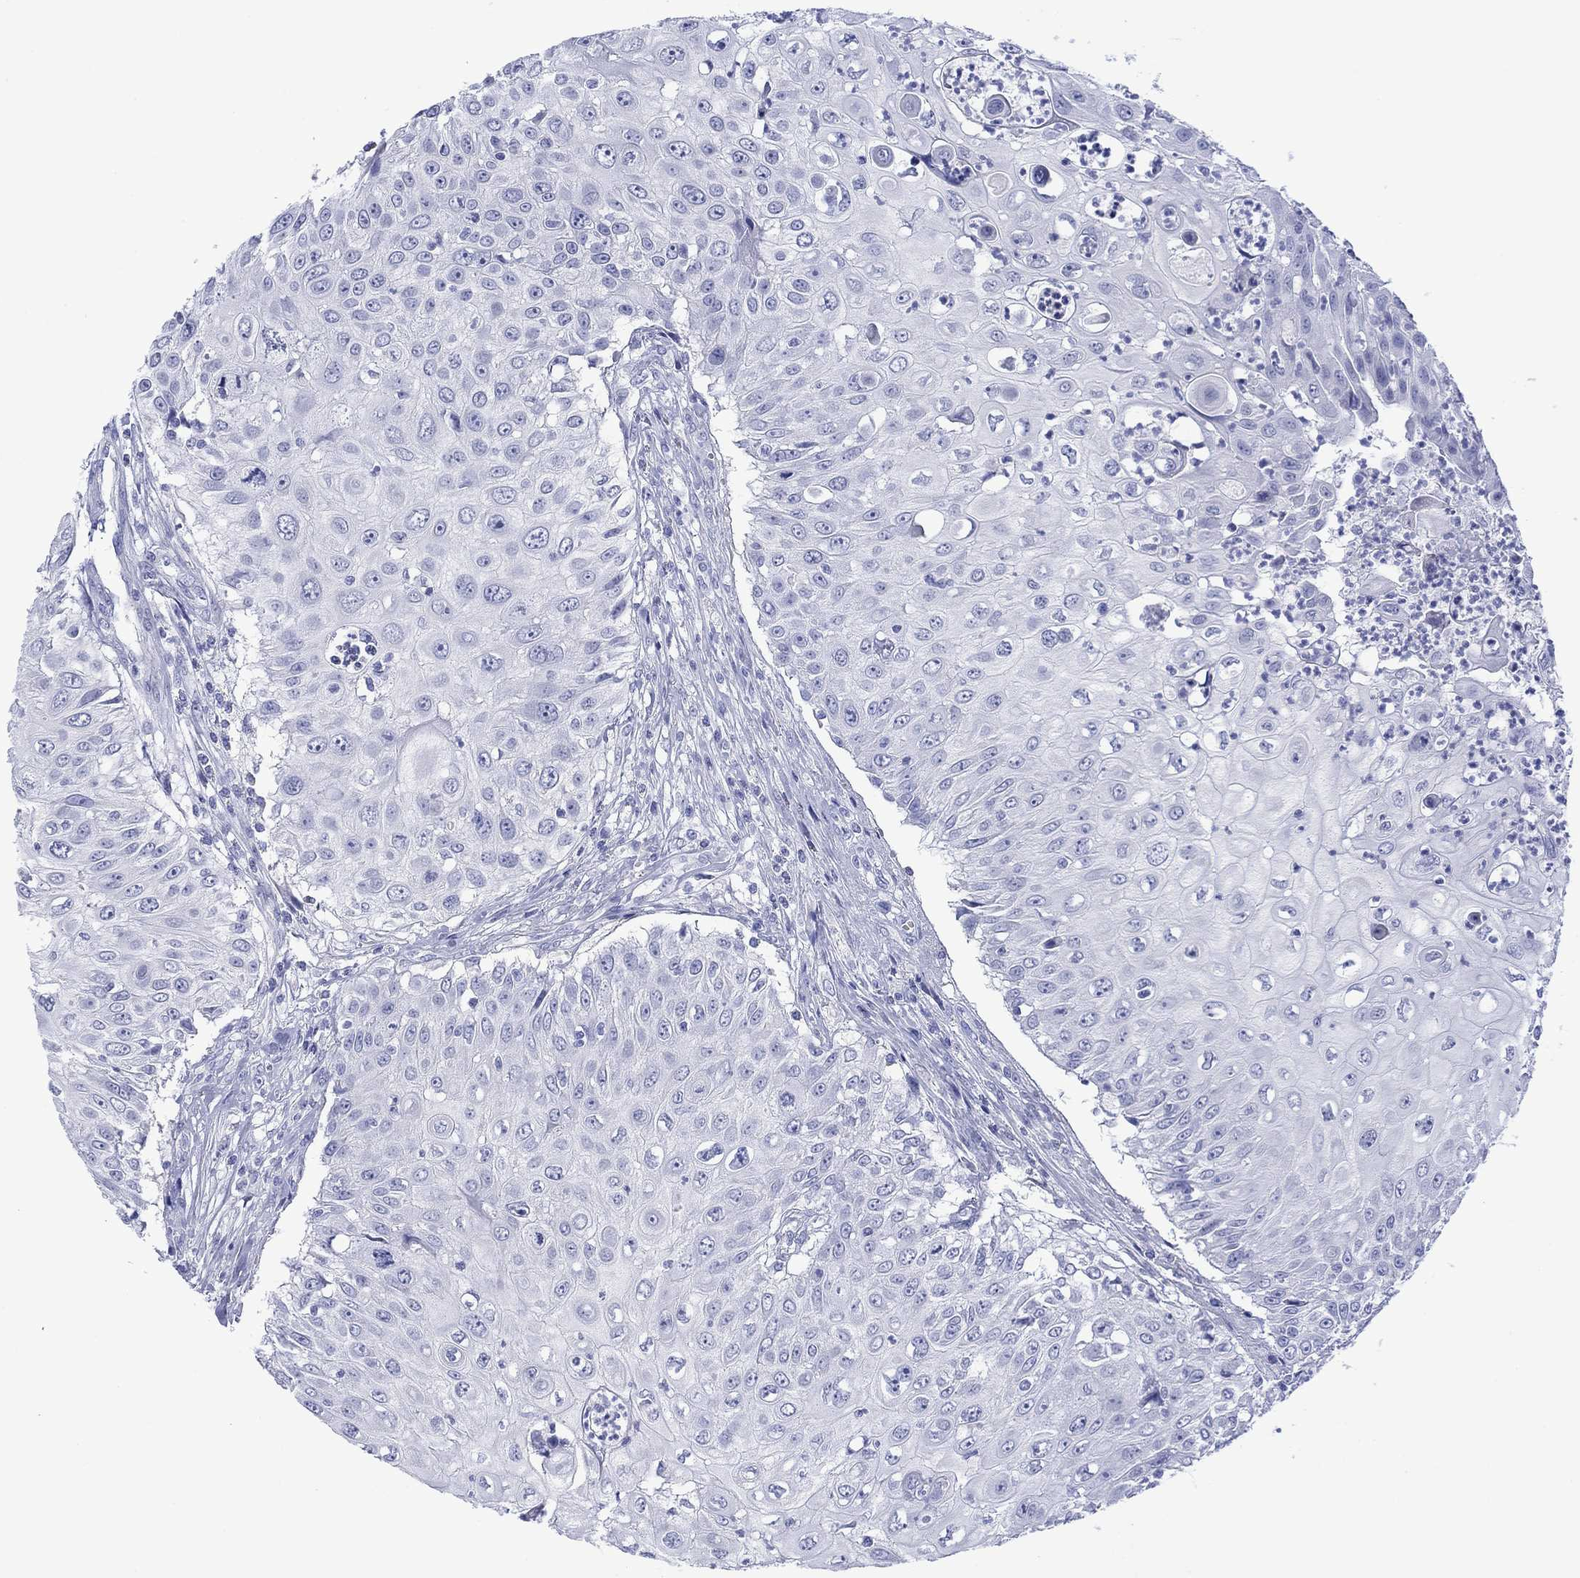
{"staining": {"intensity": "negative", "quantity": "none", "location": "none"}, "tissue": "urothelial cancer", "cell_type": "Tumor cells", "image_type": "cancer", "snomed": [{"axis": "morphology", "description": "Urothelial carcinoma, High grade"}, {"axis": "topography", "description": "Urinary bladder"}], "caption": "Urothelial cancer stained for a protein using IHC exhibits no positivity tumor cells.", "gene": "MLANA", "patient": {"sex": "female", "age": 79}}